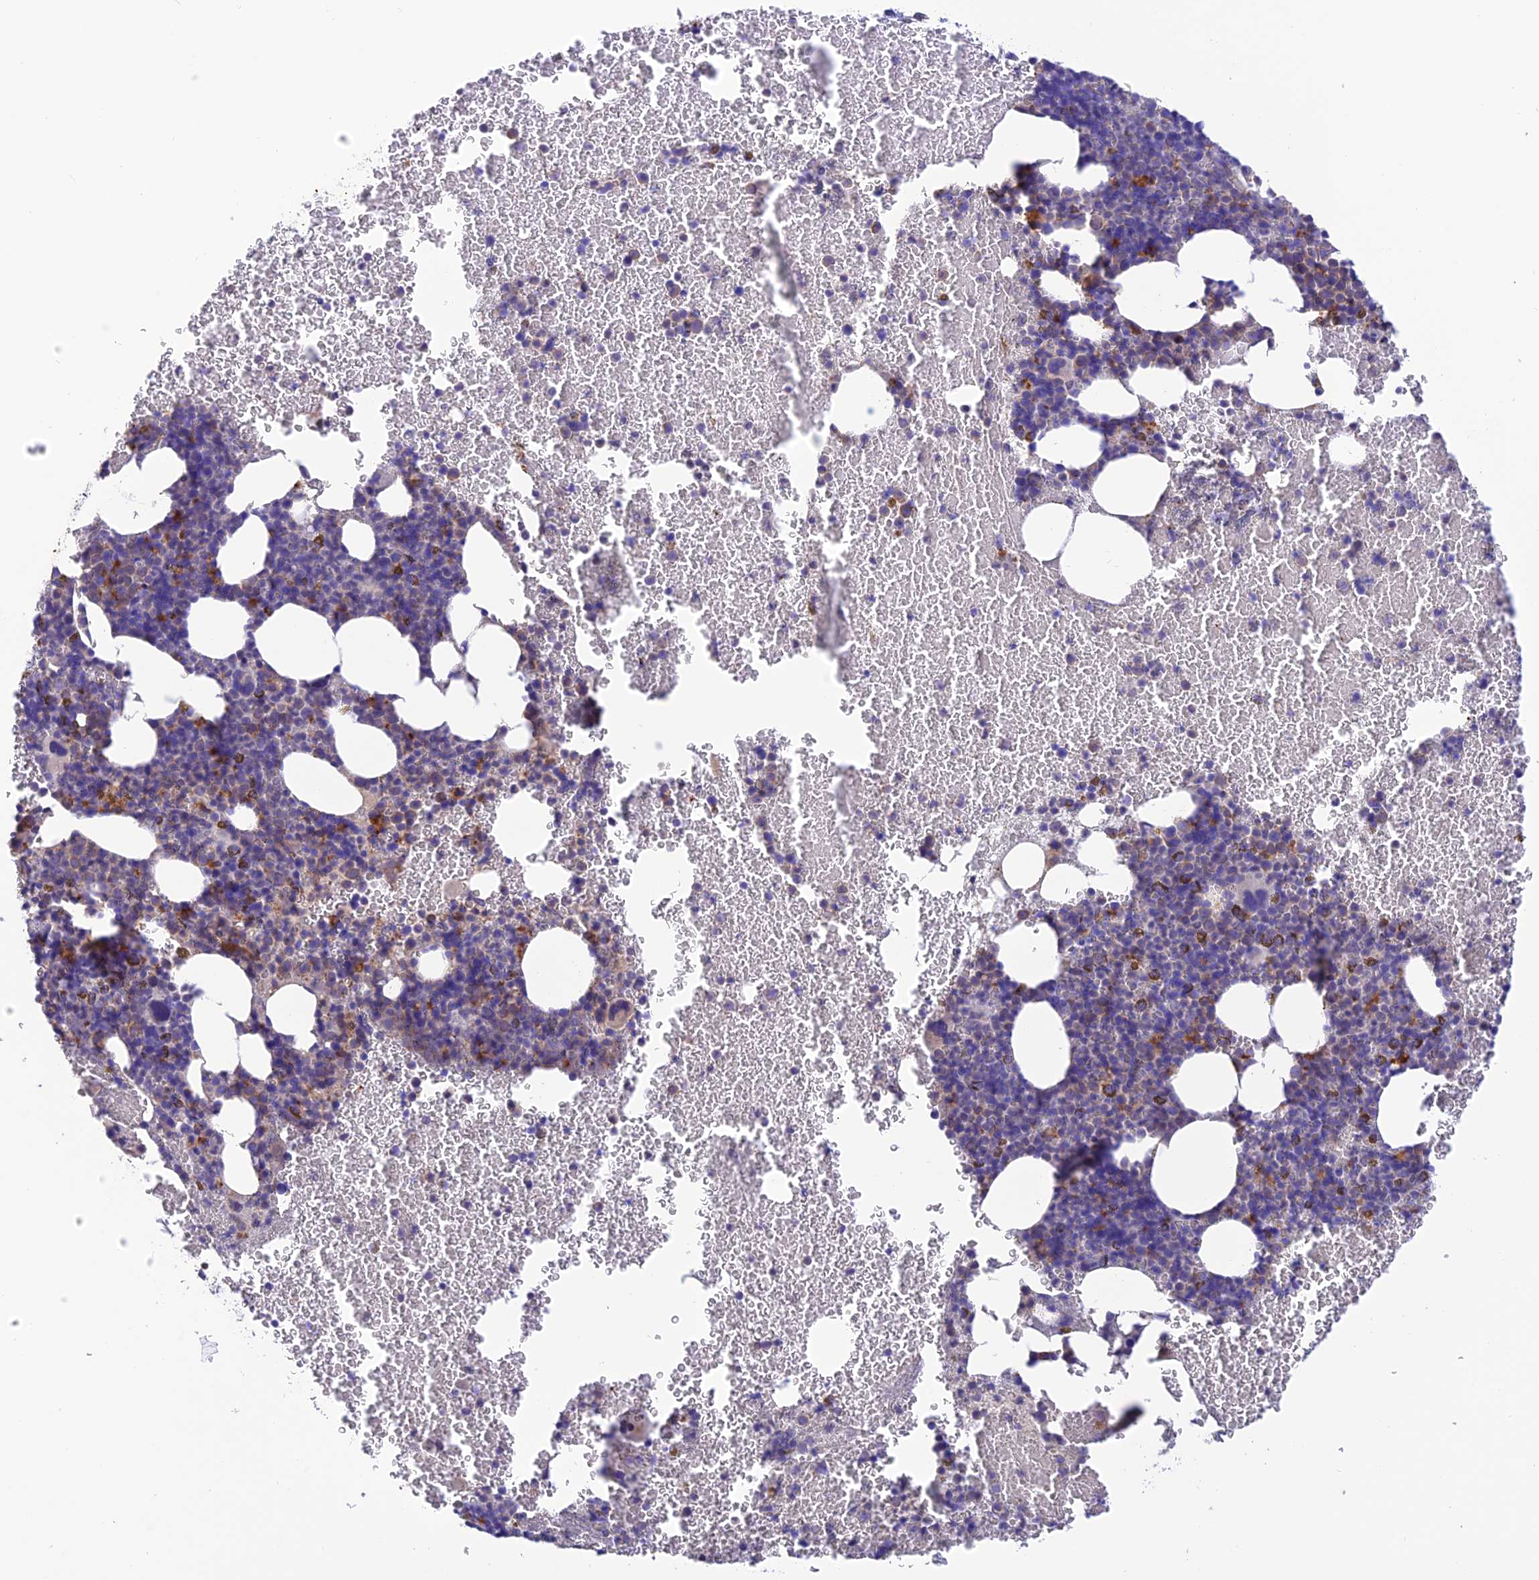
{"staining": {"intensity": "moderate", "quantity": "<25%", "location": "cytoplasmic/membranous"}, "tissue": "bone marrow", "cell_type": "Hematopoietic cells", "image_type": "normal", "snomed": [{"axis": "morphology", "description": "Normal tissue, NOS"}, {"axis": "topography", "description": "Bone marrow"}], "caption": "Bone marrow stained with immunohistochemistry (IHC) exhibits moderate cytoplasmic/membranous expression in about <25% of hematopoietic cells.", "gene": "ENSG00000255439", "patient": {"sex": "female", "age": 48}}